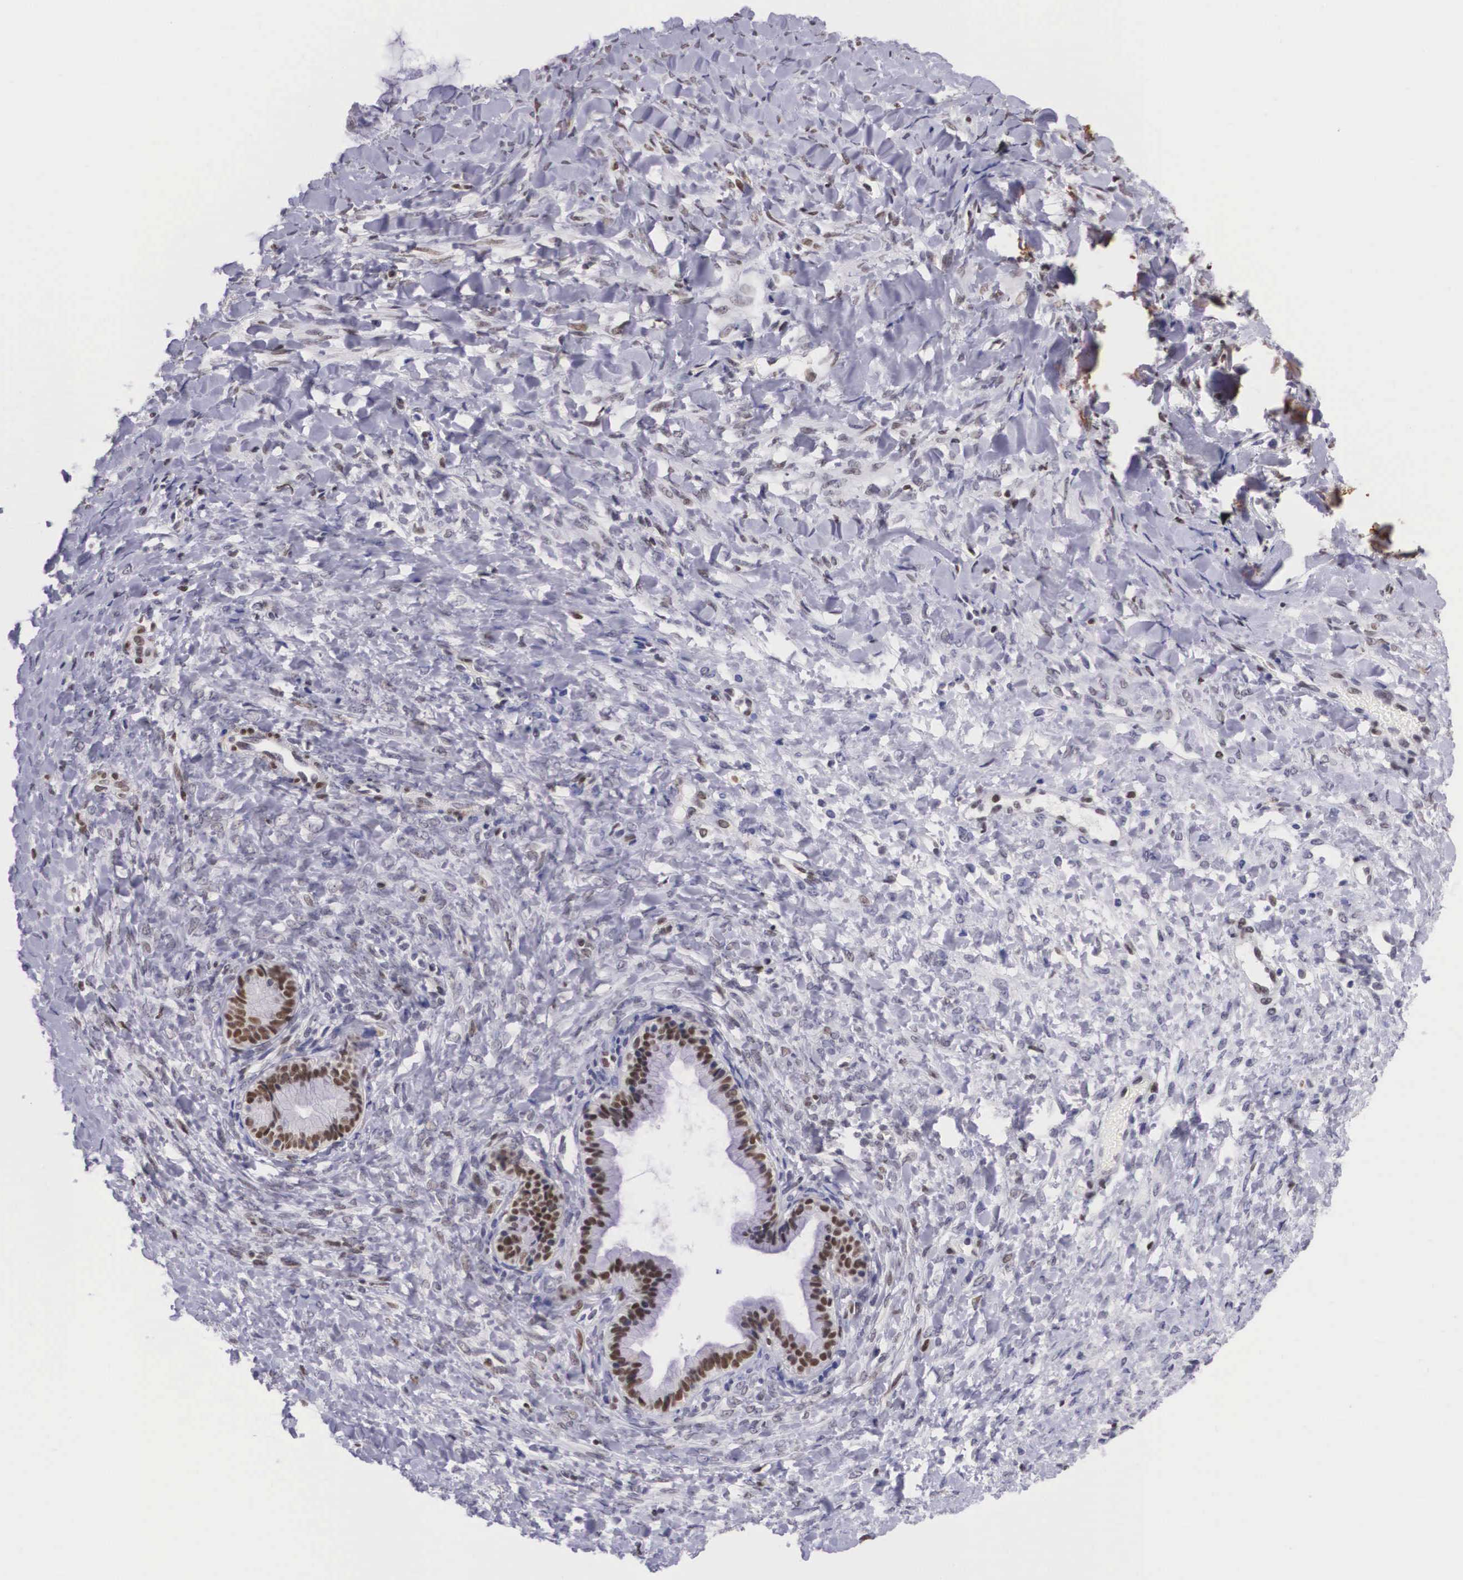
{"staining": {"intensity": "strong", "quantity": ">75%", "location": "nuclear"}, "tissue": "ovarian cancer", "cell_type": "Tumor cells", "image_type": "cancer", "snomed": [{"axis": "morphology", "description": "Cystadenocarcinoma, mucinous, NOS"}, {"axis": "topography", "description": "Ovary"}], "caption": "Brown immunohistochemical staining in human ovarian cancer exhibits strong nuclear positivity in about >75% of tumor cells. The staining was performed using DAB, with brown indicating positive protein expression. Nuclei are stained blue with hematoxylin.", "gene": "ETV6", "patient": {"sex": "female", "age": 41}}